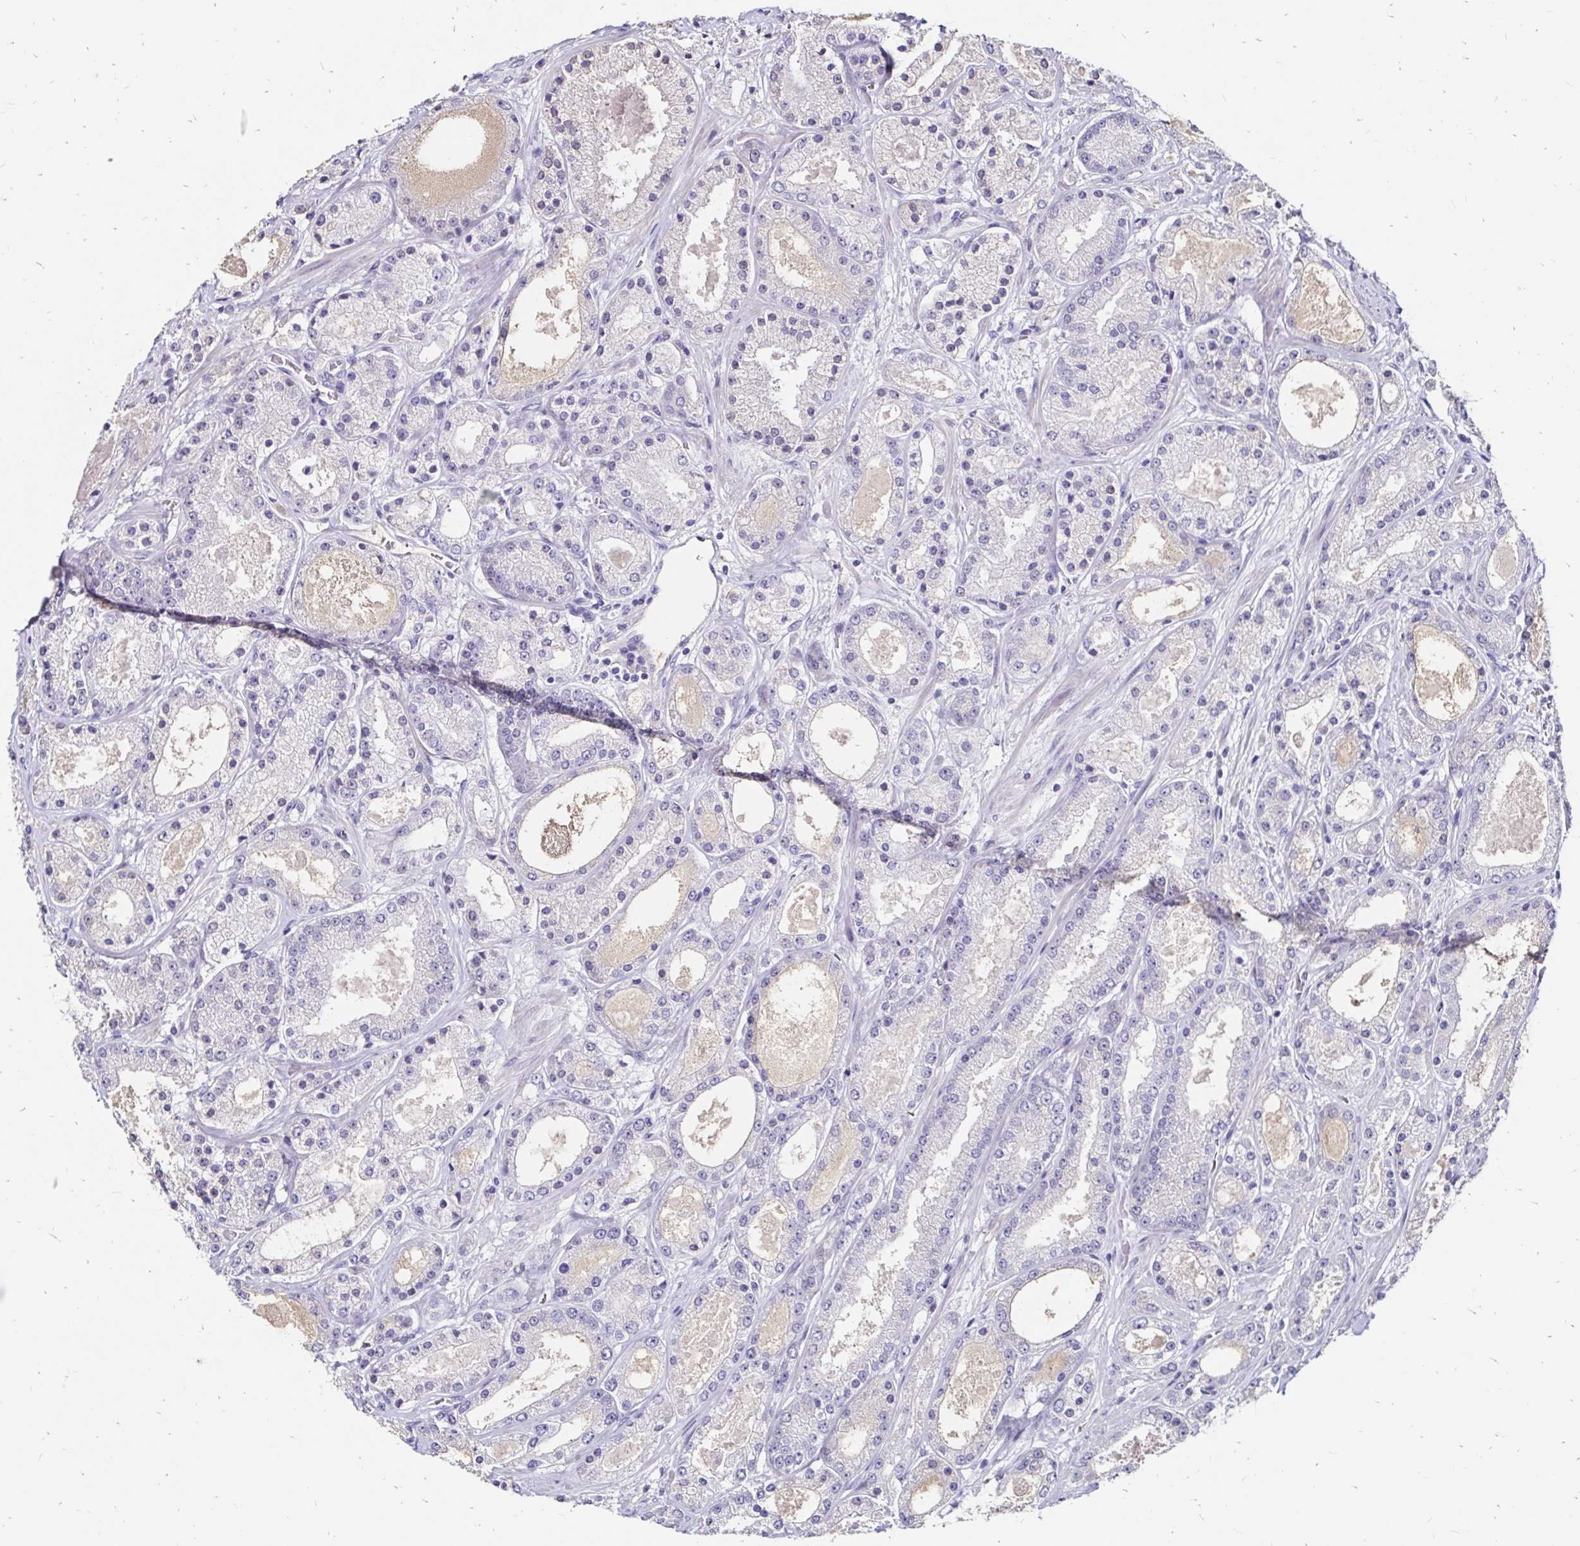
{"staining": {"intensity": "negative", "quantity": "none", "location": "none"}, "tissue": "prostate cancer", "cell_type": "Tumor cells", "image_type": "cancer", "snomed": [{"axis": "morphology", "description": "Adenocarcinoma, High grade"}, {"axis": "topography", "description": "Prostate"}], "caption": "IHC photomicrograph of neoplastic tissue: human high-grade adenocarcinoma (prostate) stained with DAB reveals no significant protein positivity in tumor cells. (Stains: DAB immunohistochemistry with hematoxylin counter stain, Microscopy: brightfield microscopy at high magnification).", "gene": "SCG3", "patient": {"sex": "male", "age": 67}}